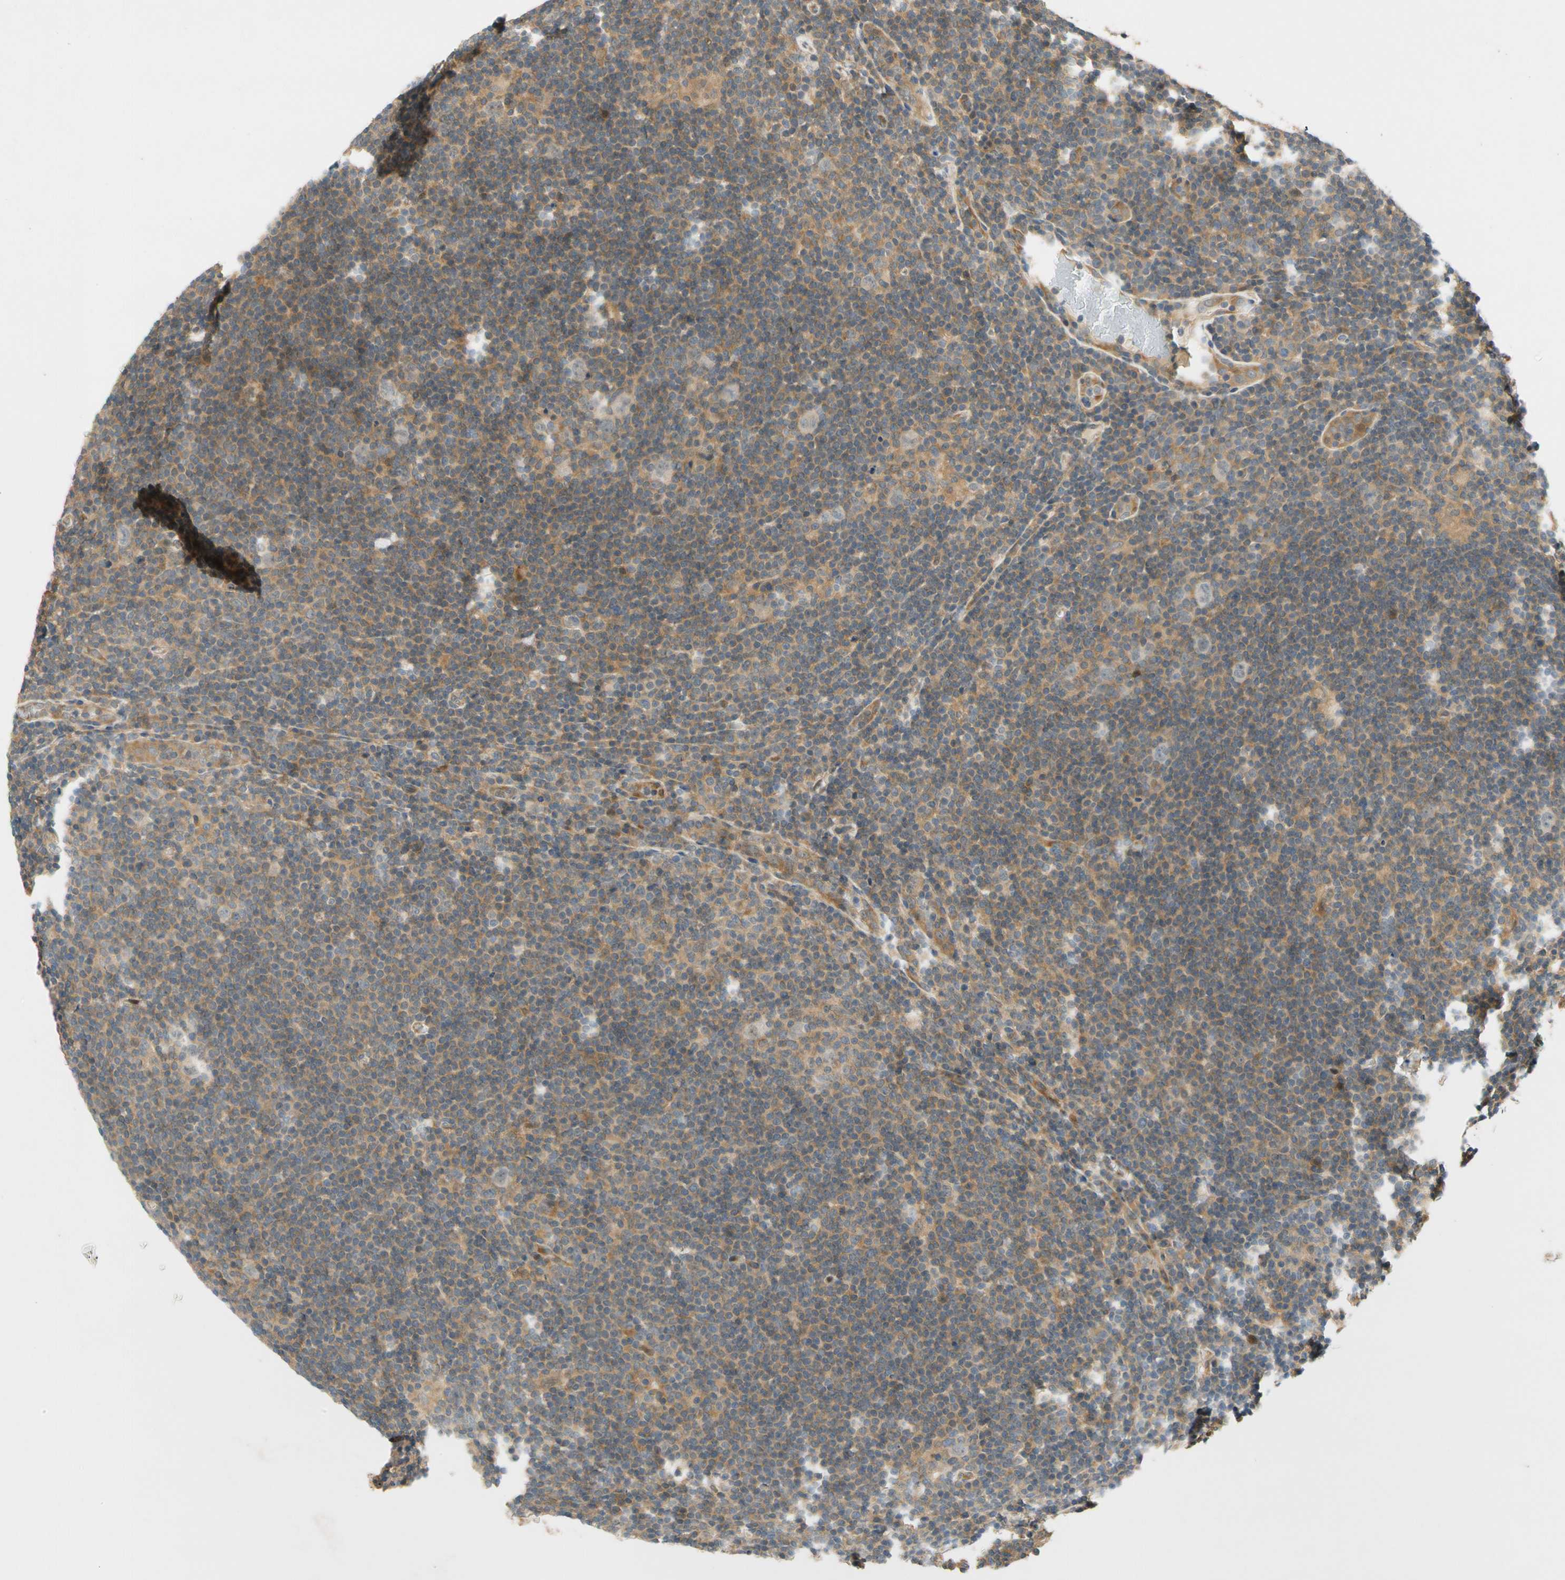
{"staining": {"intensity": "negative", "quantity": "none", "location": "none"}, "tissue": "lymphoma", "cell_type": "Tumor cells", "image_type": "cancer", "snomed": [{"axis": "morphology", "description": "Hodgkin's disease, NOS"}, {"axis": "topography", "description": "Lymph node"}], "caption": "High magnification brightfield microscopy of lymphoma stained with DAB (brown) and counterstained with hematoxylin (blue): tumor cells show no significant expression.", "gene": "GATD1", "patient": {"sex": "female", "age": 57}}